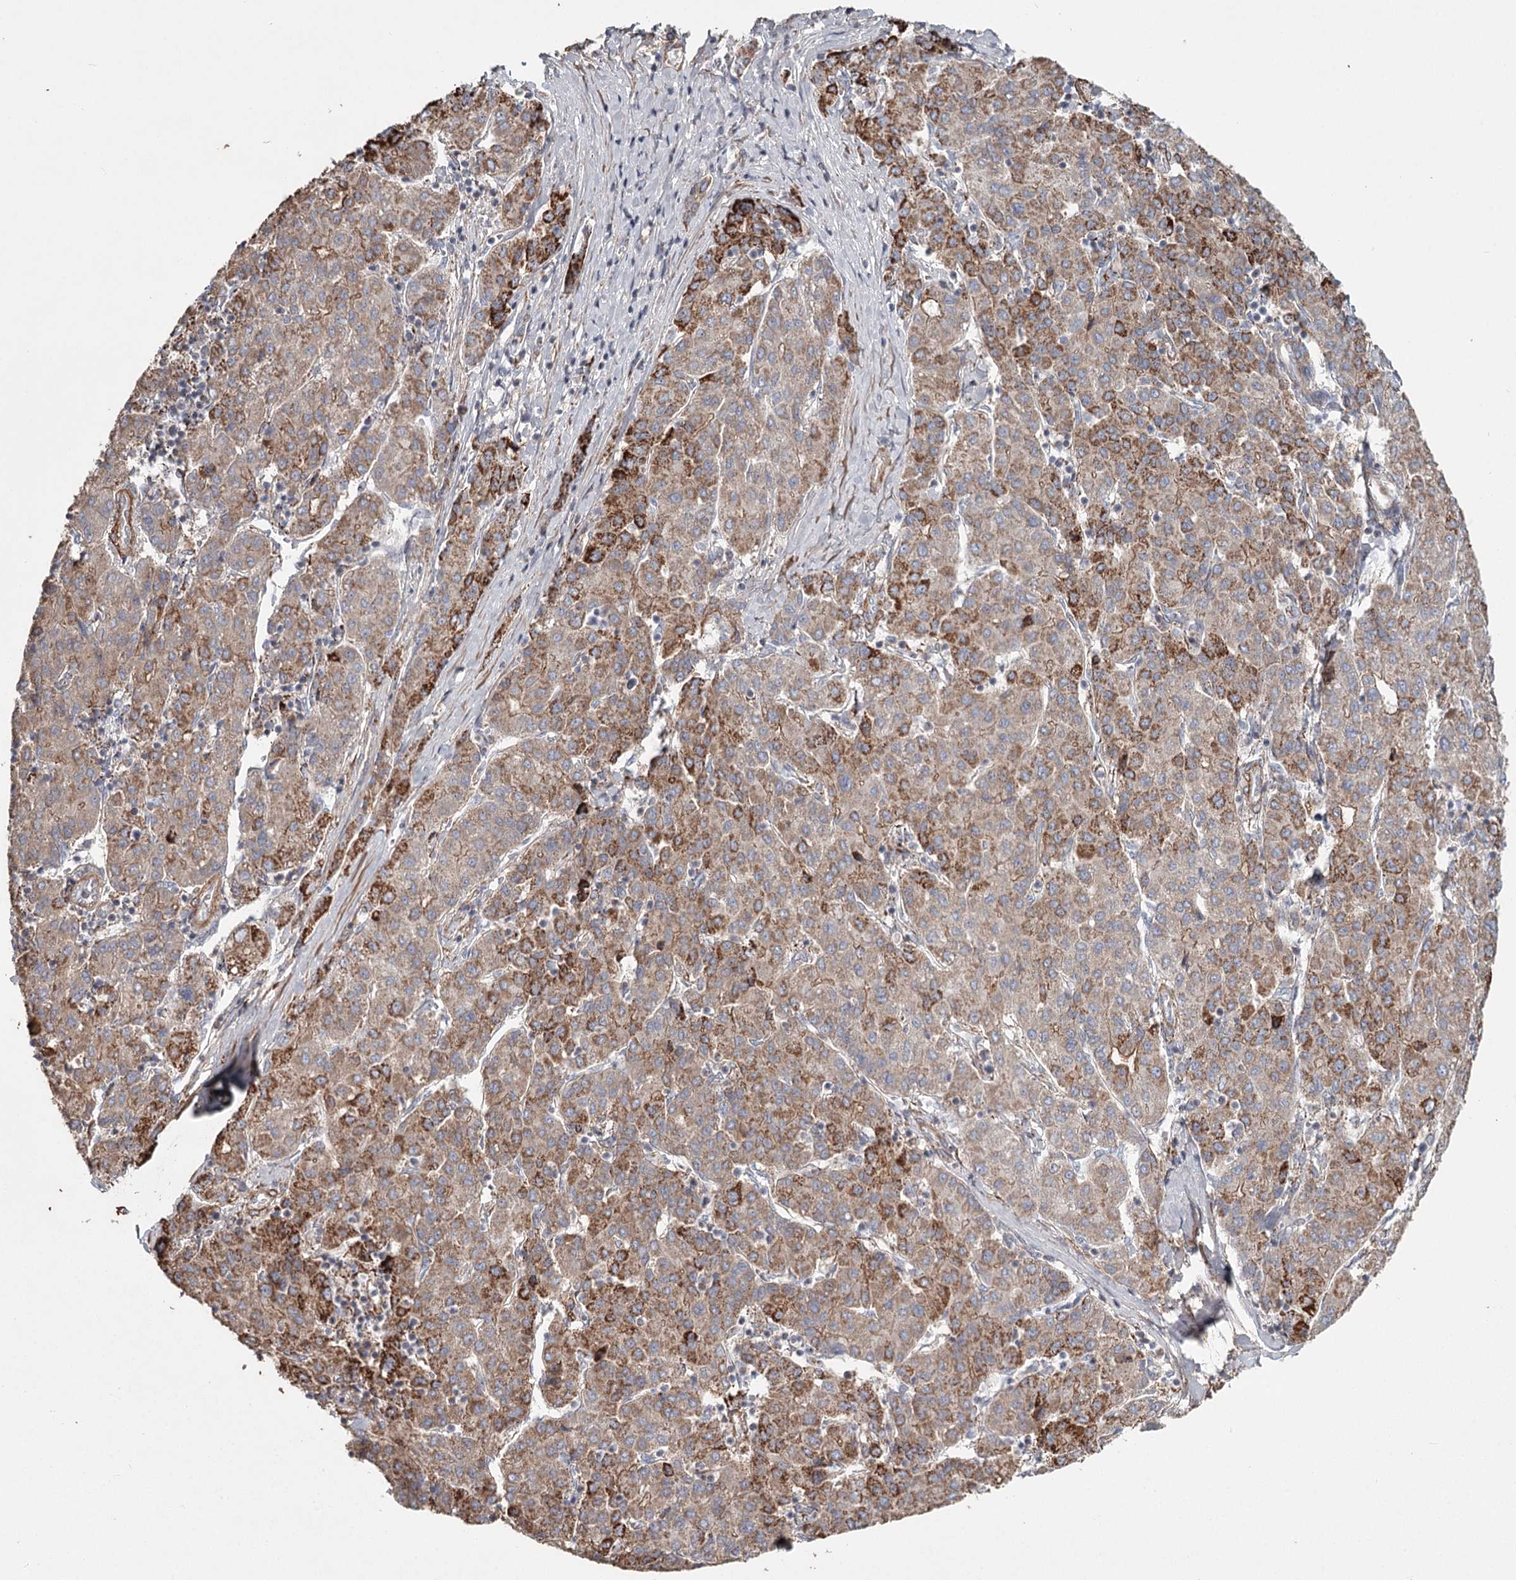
{"staining": {"intensity": "moderate", "quantity": ">75%", "location": "cytoplasmic/membranous"}, "tissue": "liver cancer", "cell_type": "Tumor cells", "image_type": "cancer", "snomed": [{"axis": "morphology", "description": "Carcinoma, Hepatocellular, NOS"}, {"axis": "topography", "description": "Liver"}], "caption": "High-magnification brightfield microscopy of liver cancer (hepatocellular carcinoma) stained with DAB (brown) and counterstained with hematoxylin (blue). tumor cells exhibit moderate cytoplasmic/membranous staining is appreciated in about>75% of cells.", "gene": "DHRS9", "patient": {"sex": "male", "age": 65}}